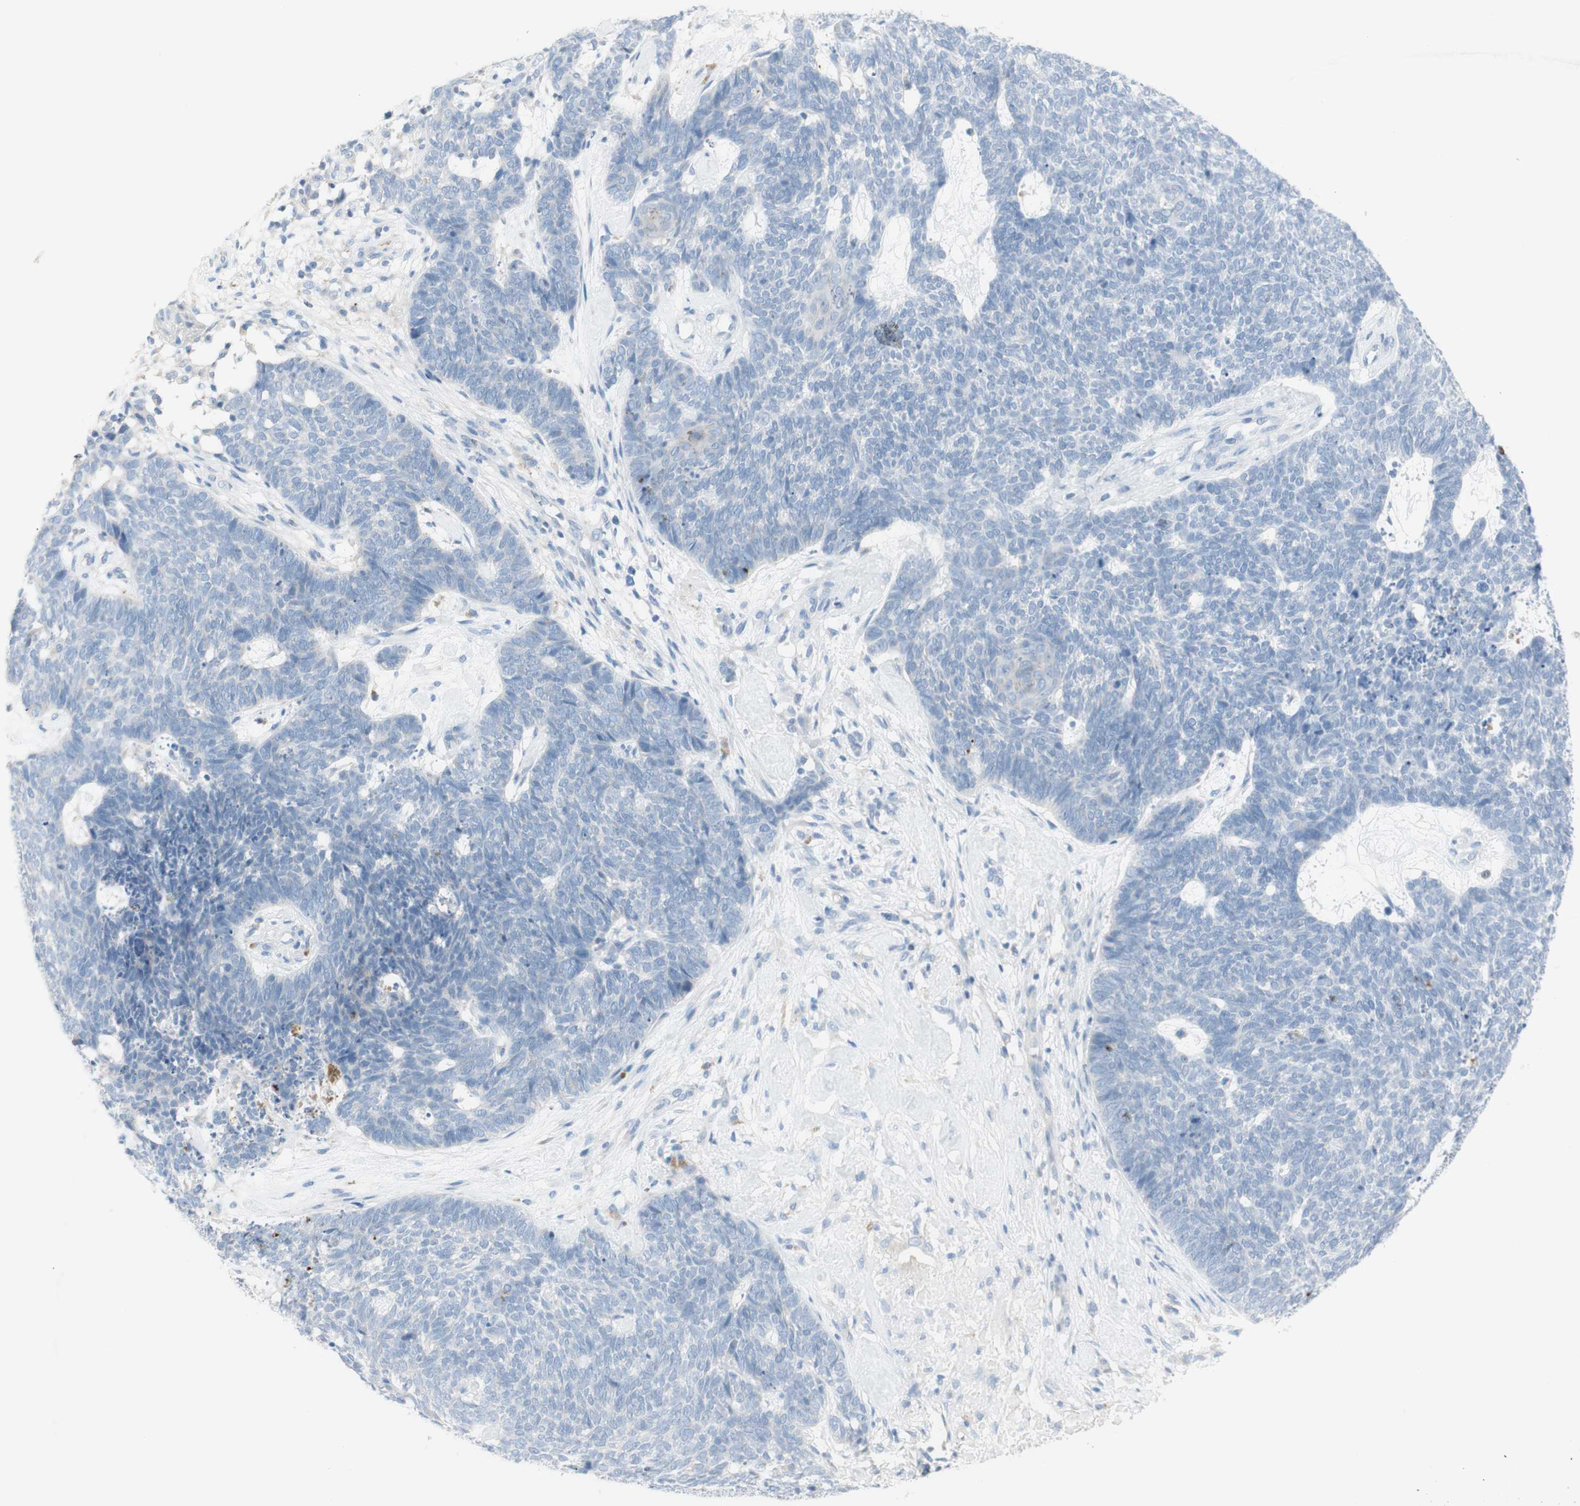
{"staining": {"intensity": "negative", "quantity": "none", "location": "none"}, "tissue": "skin cancer", "cell_type": "Tumor cells", "image_type": "cancer", "snomed": [{"axis": "morphology", "description": "Basal cell carcinoma"}, {"axis": "topography", "description": "Skin"}], "caption": "High magnification brightfield microscopy of skin basal cell carcinoma stained with DAB (brown) and counterstained with hematoxylin (blue): tumor cells show no significant positivity. (DAB (3,3'-diaminobenzidine) immunohistochemistry (IHC), high magnification).", "gene": "ART3", "patient": {"sex": "female", "age": 84}}